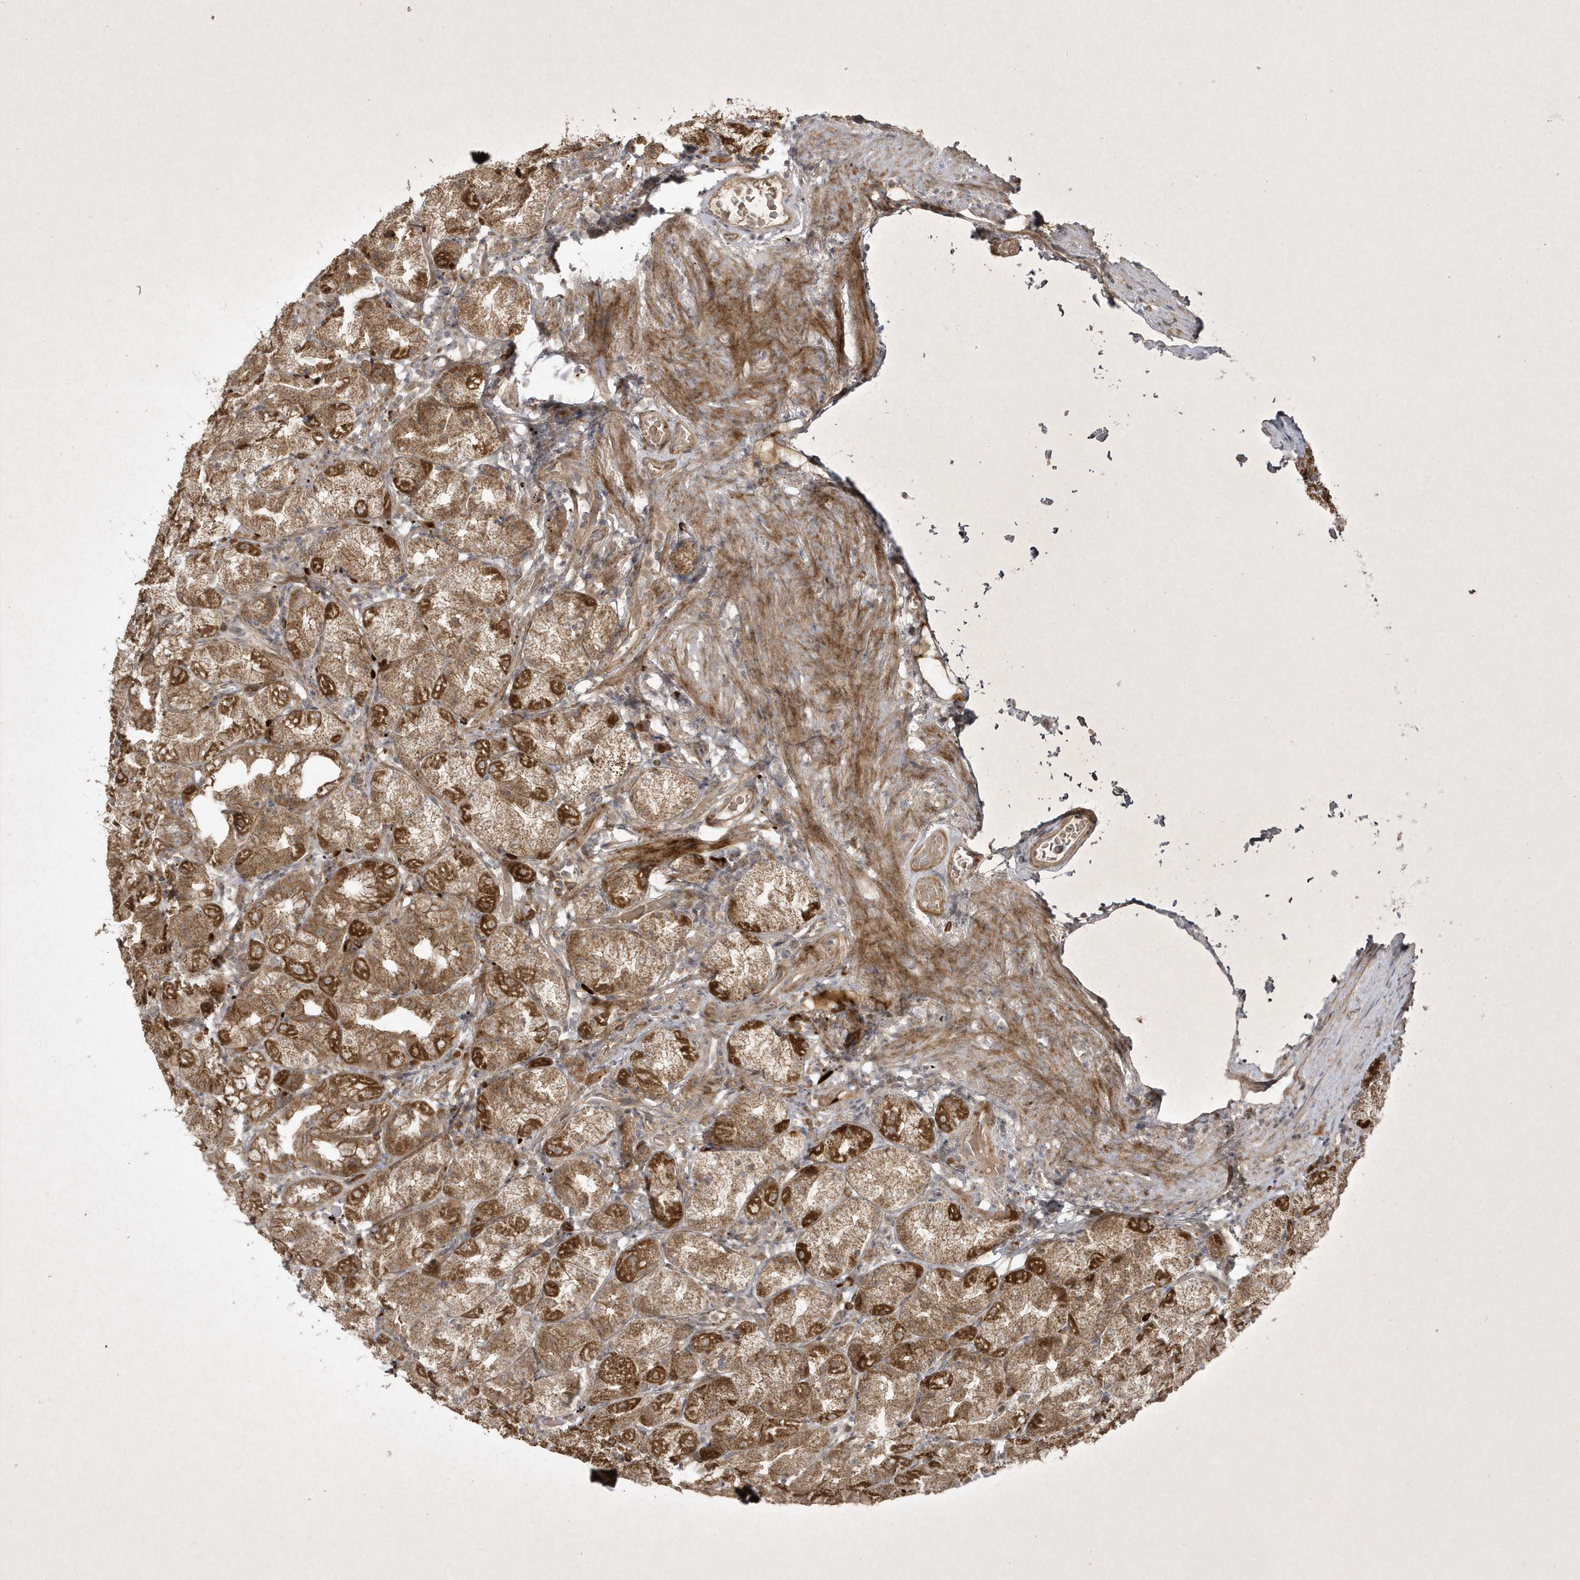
{"staining": {"intensity": "strong", "quantity": "25%-75%", "location": "cytoplasmic/membranous"}, "tissue": "stomach", "cell_type": "Glandular cells", "image_type": "normal", "snomed": [{"axis": "morphology", "description": "Normal tissue, NOS"}, {"axis": "topography", "description": "Stomach, upper"}], "caption": "A brown stain highlights strong cytoplasmic/membranous positivity of a protein in glandular cells of unremarkable stomach. (brown staining indicates protein expression, while blue staining denotes nuclei).", "gene": "FAM83C", "patient": {"sex": "male", "age": 68}}